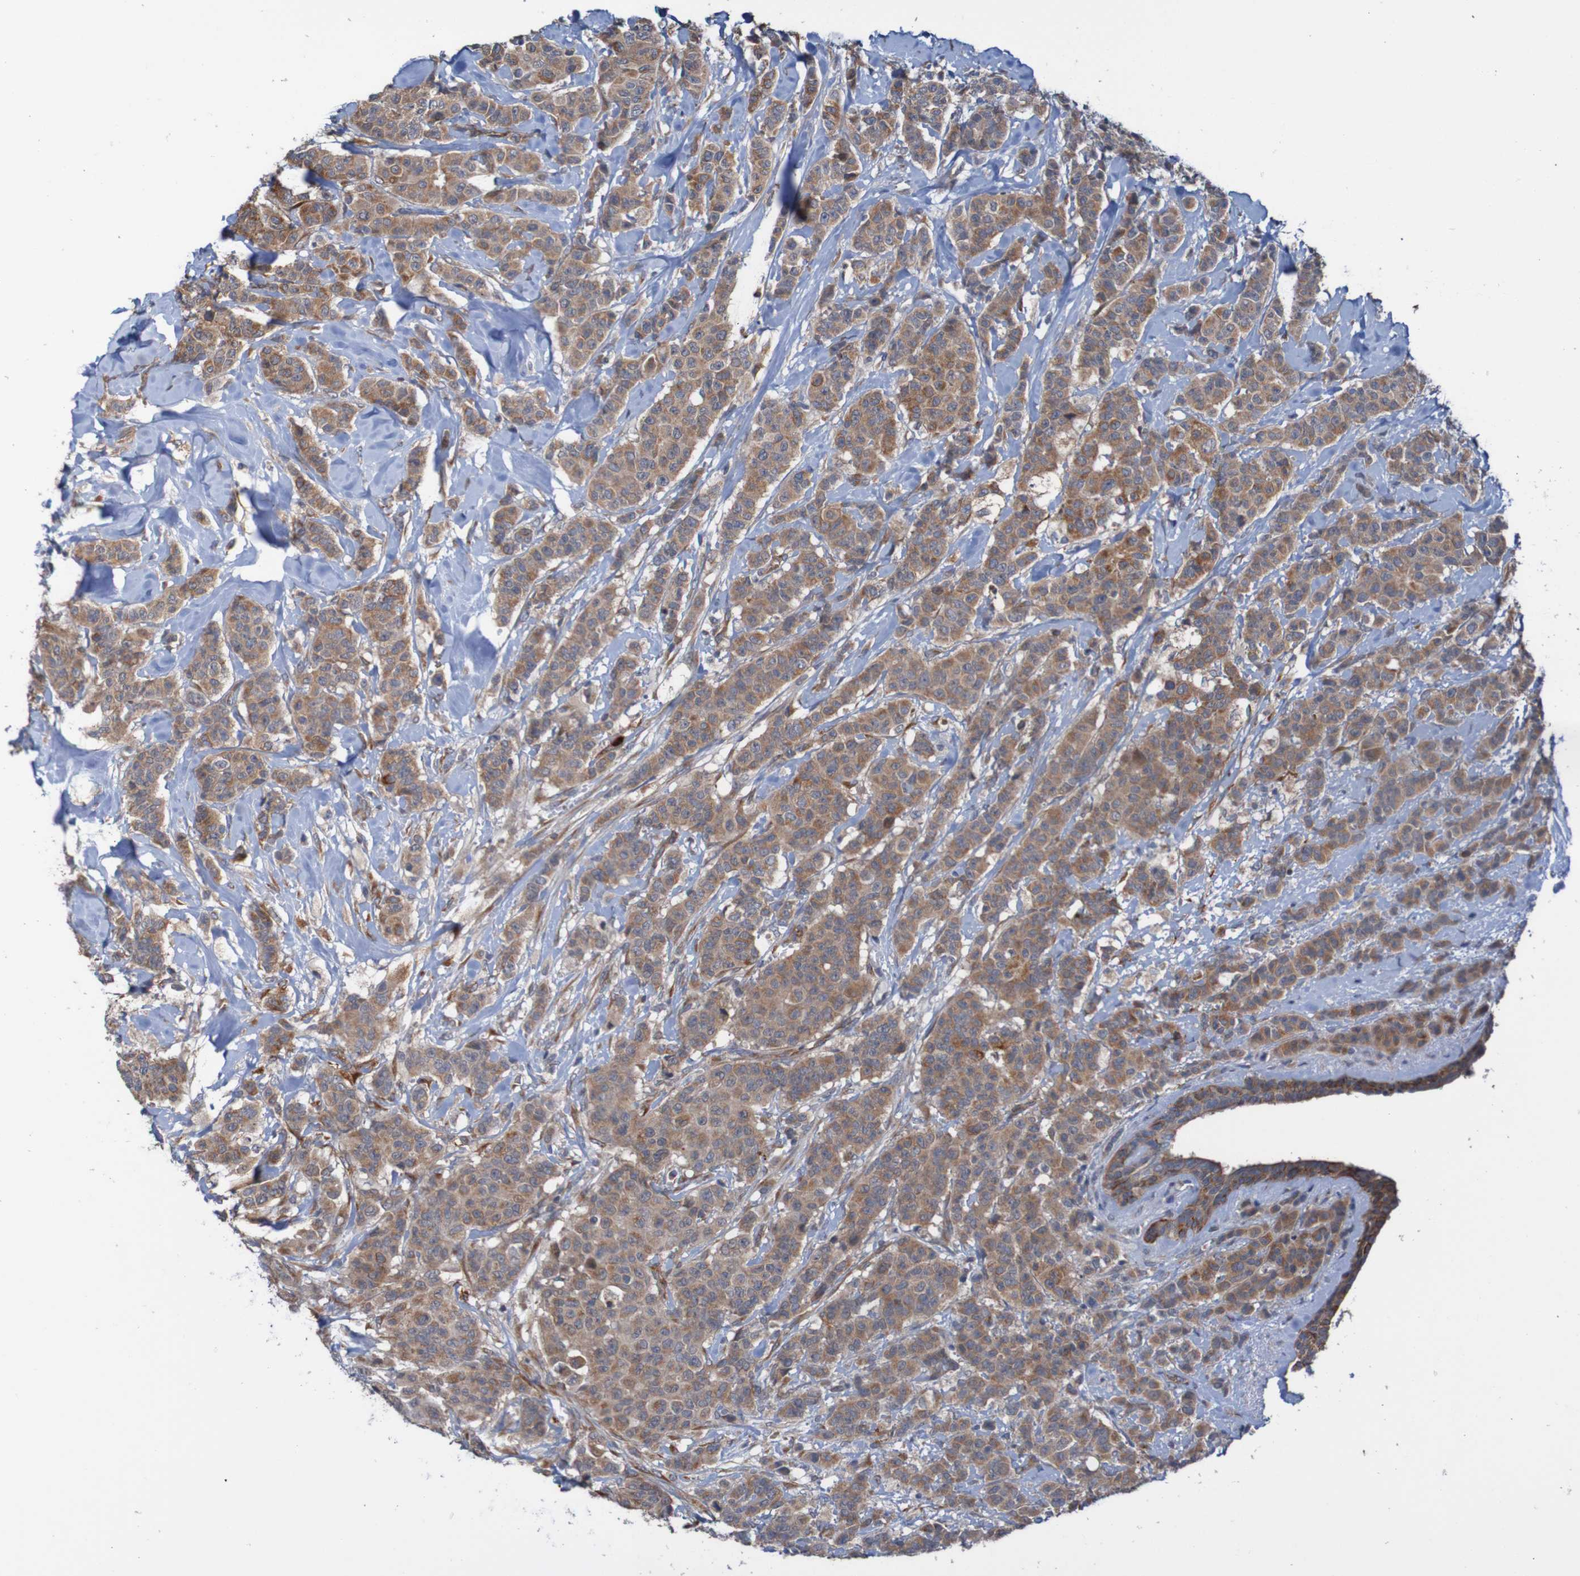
{"staining": {"intensity": "moderate", "quantity": ">75%", "location": "cytoplasmic/membranous"}, "tissue": "breast cancer", "cell_type": "Tumor cells", "image_type": "cancer", "snomed": [{"axis": "morphology", "description": "Normal tissue, NOS"}, {"axis": "morphology", "description": "Duct carcinoma"}, {"axis": "topography", "description": "Breast"}], "caption": "Human infiltrating ductal carcinoma (breast) stained for a protein (brown) shows moderate cytoplasmic/membranous positive positivity in approximately >75% of tumor cells.", "gene": "ST8SIA6", "patient": {"sex": "female", "age": 40}}